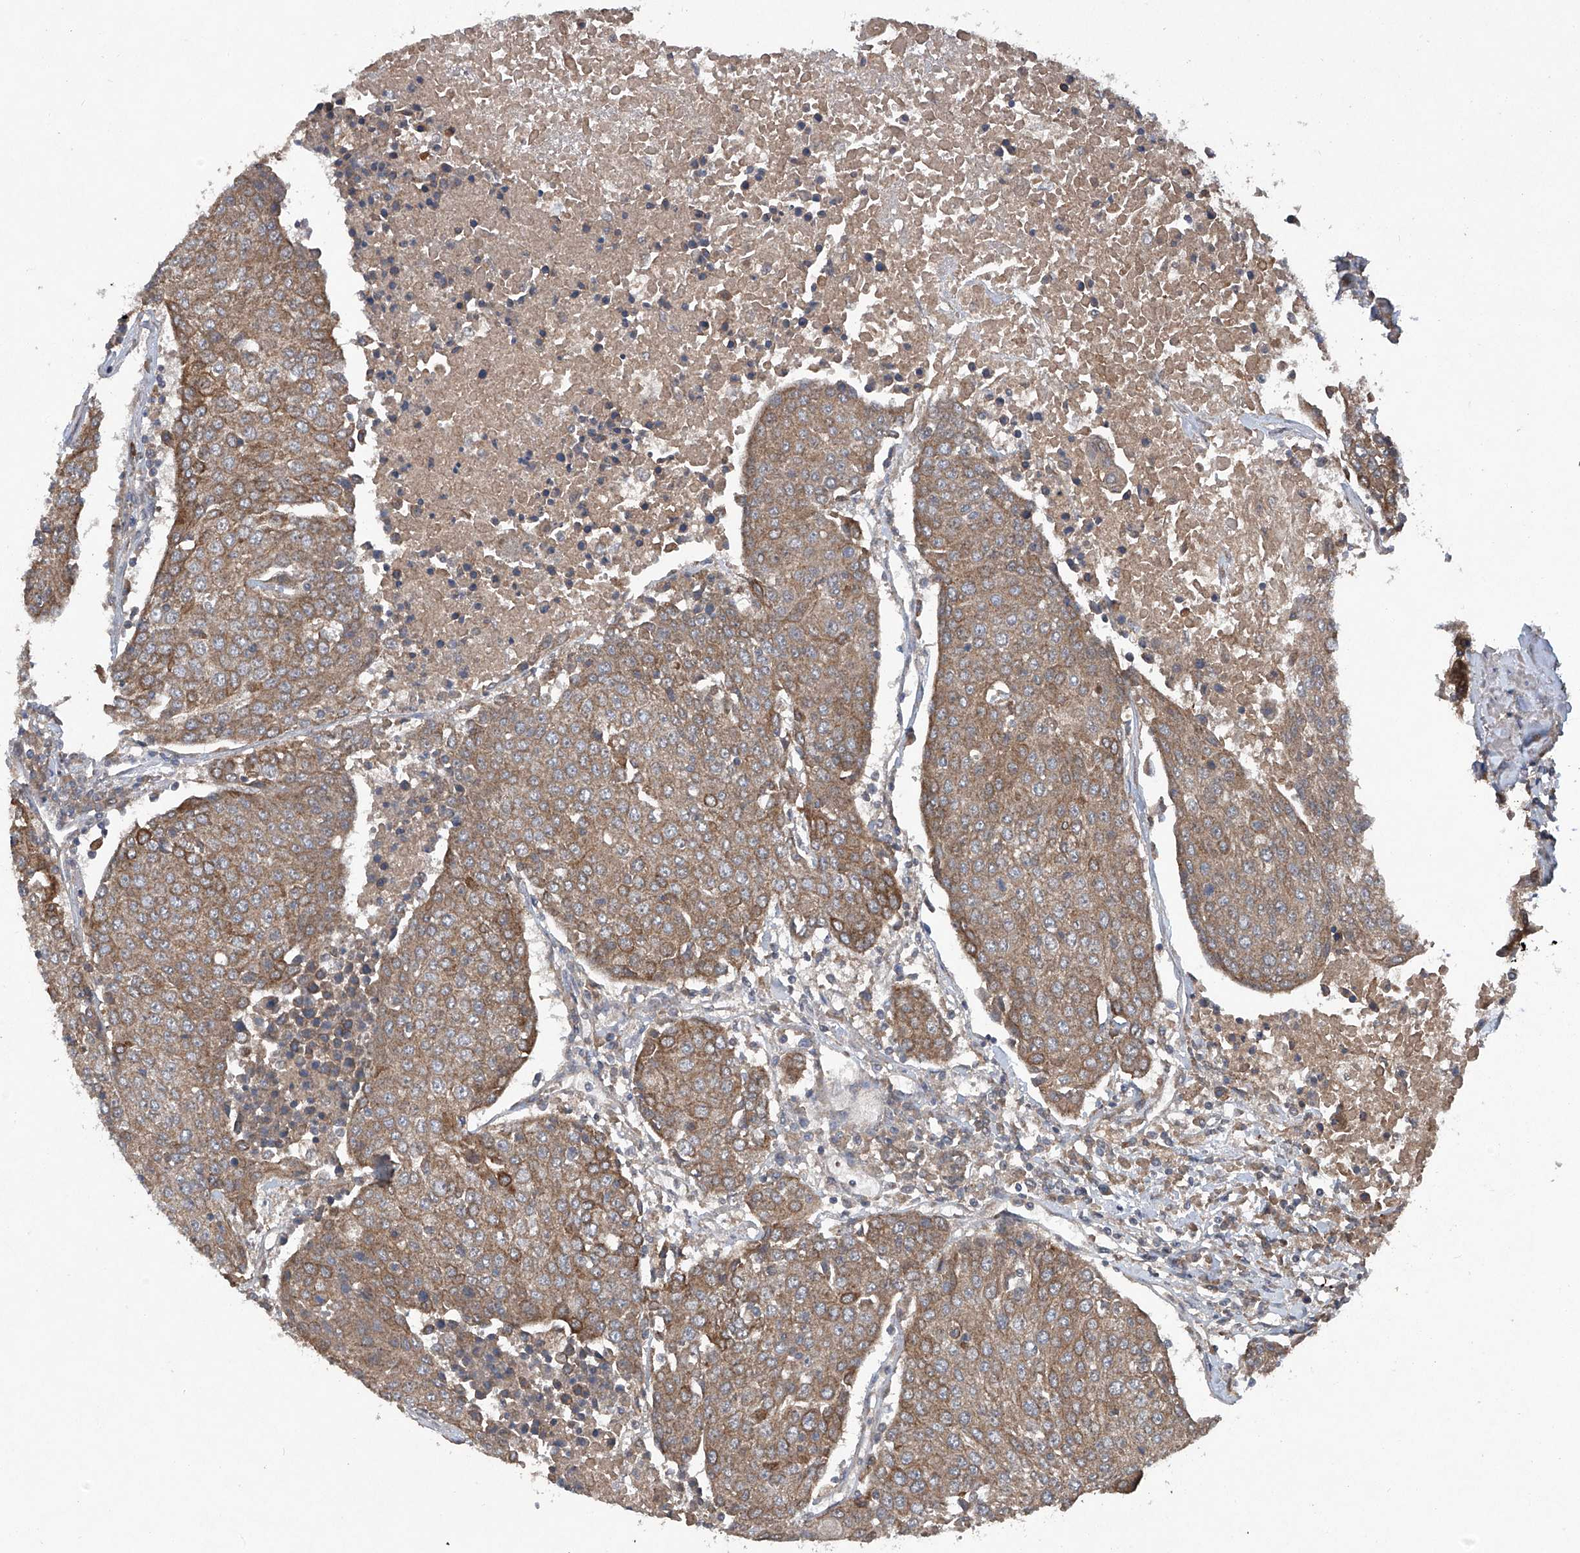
{"staining": {"intensity": "moderate", "quantity": ">75%", "location": "cytoplasmic/membranous"}, "tissue": "urothelial cancer", "cell_type": "Tumor cells", "image_type": "cancer", "snomed": [{"axis": "morphology", "description": "Urothelial carcinoma, High grade"}, {"axis": "topography", "description": "Urinary bladder"}], "caption": "Approximately >75% of tumor cells in human urothelial cancer exhibit moderate cytoplasmic/membranous protein expression as visualized by brown immunohistochemical staining.", "gene": "SUMF2", "patient": {"sex": "female", "age": 85}}